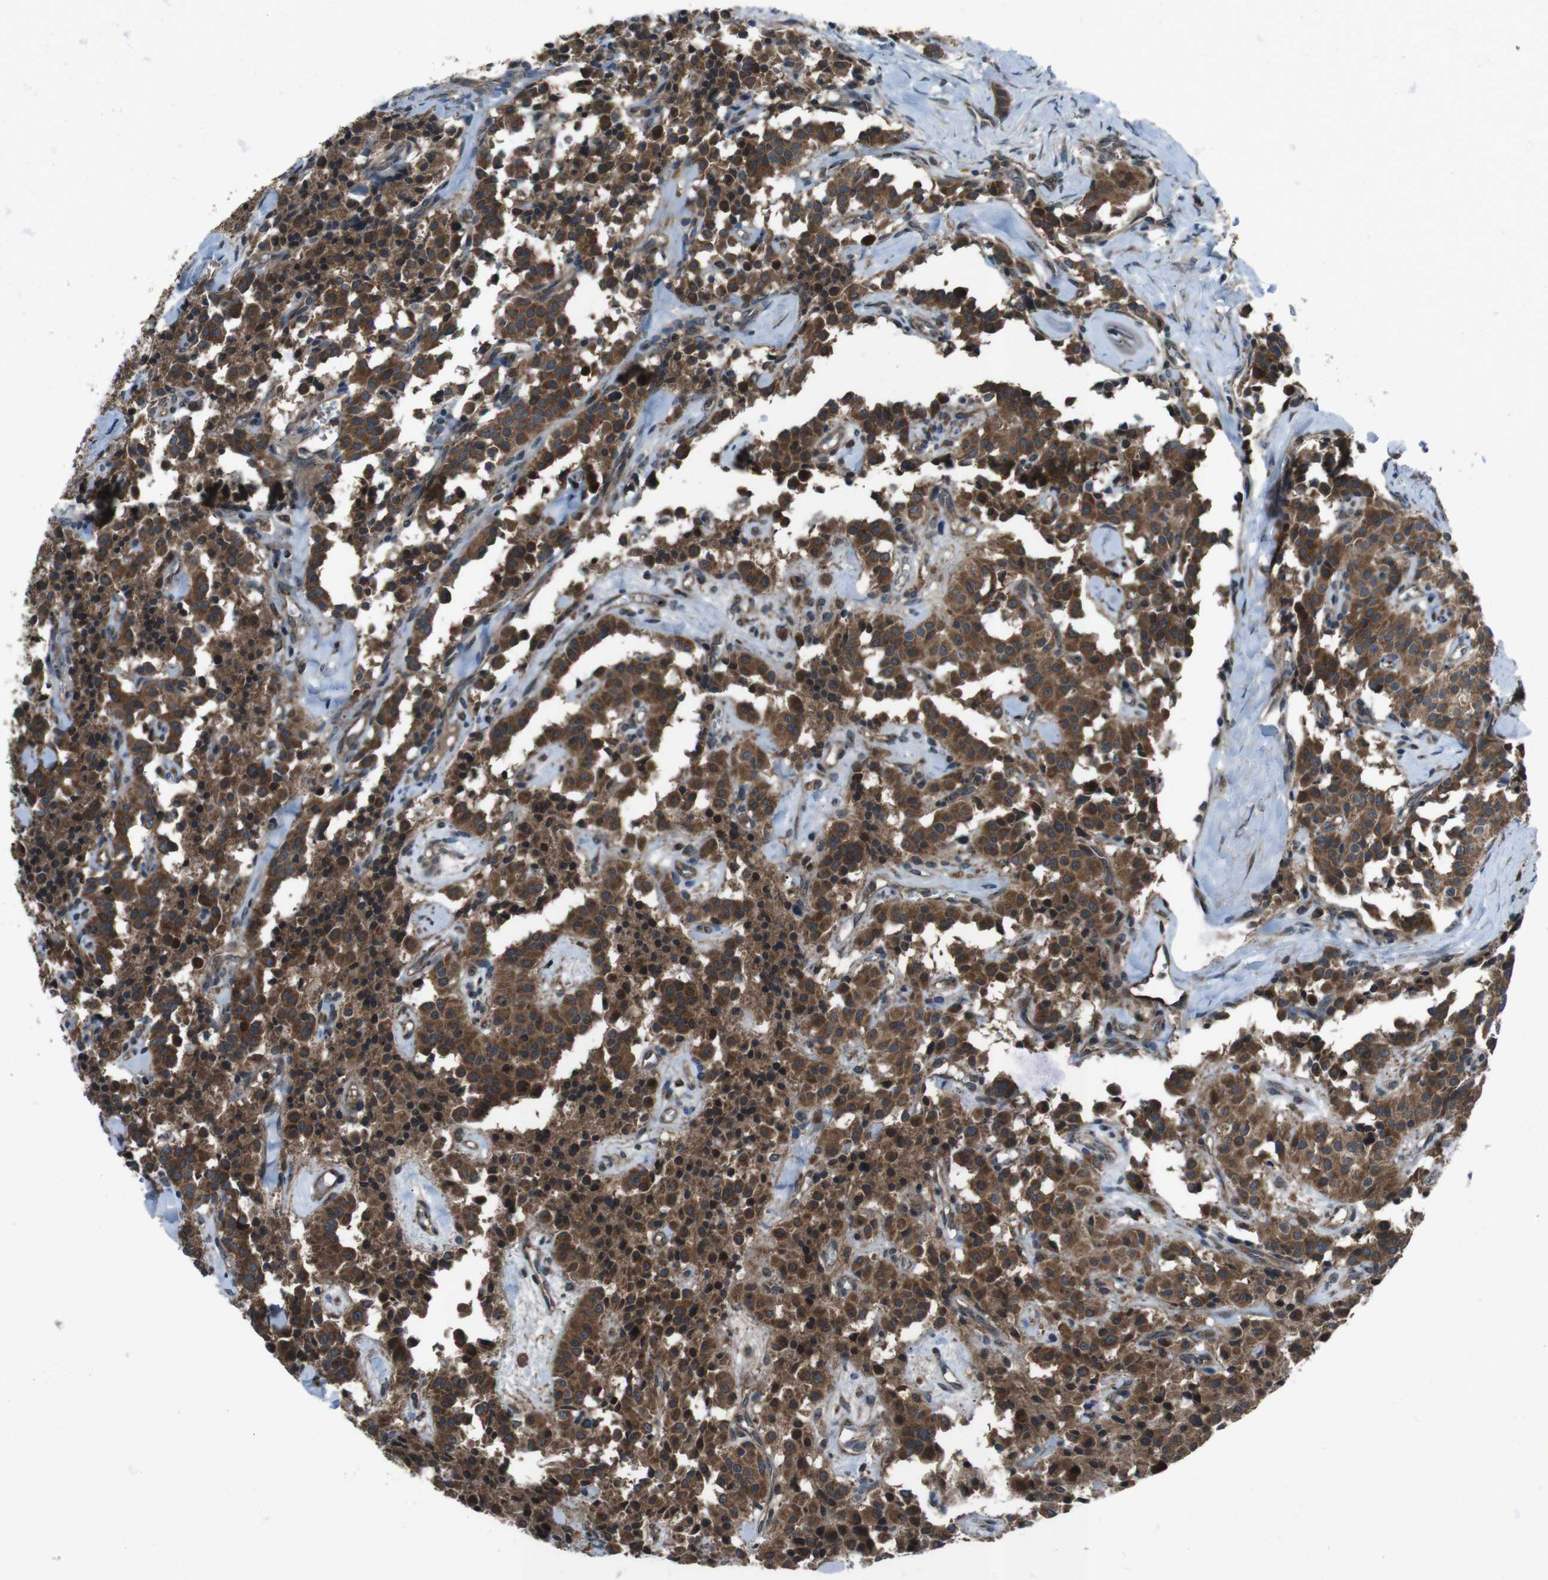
{"staining": {"intensity": "strong", "quantity": ">75%", "location": "cytoplasmic/membranous"}, "tissue": "carcinoid", "cell_type": "Tumor cells", "image_type": "cancer", "snomed": [{"axis": "morphology", "description": "Carcinoid, malignant, NOS"}, {"axis": "topography", "description": "Lung"}], "caption": "Carcinoid was stained to show a protein in brown. There is high levels of strong cytoplasmic/membranous positivity in approximately >75% of tumor cells.", "gene": "SLC27A4", "patient": {"sex": "male", "age": 30}}